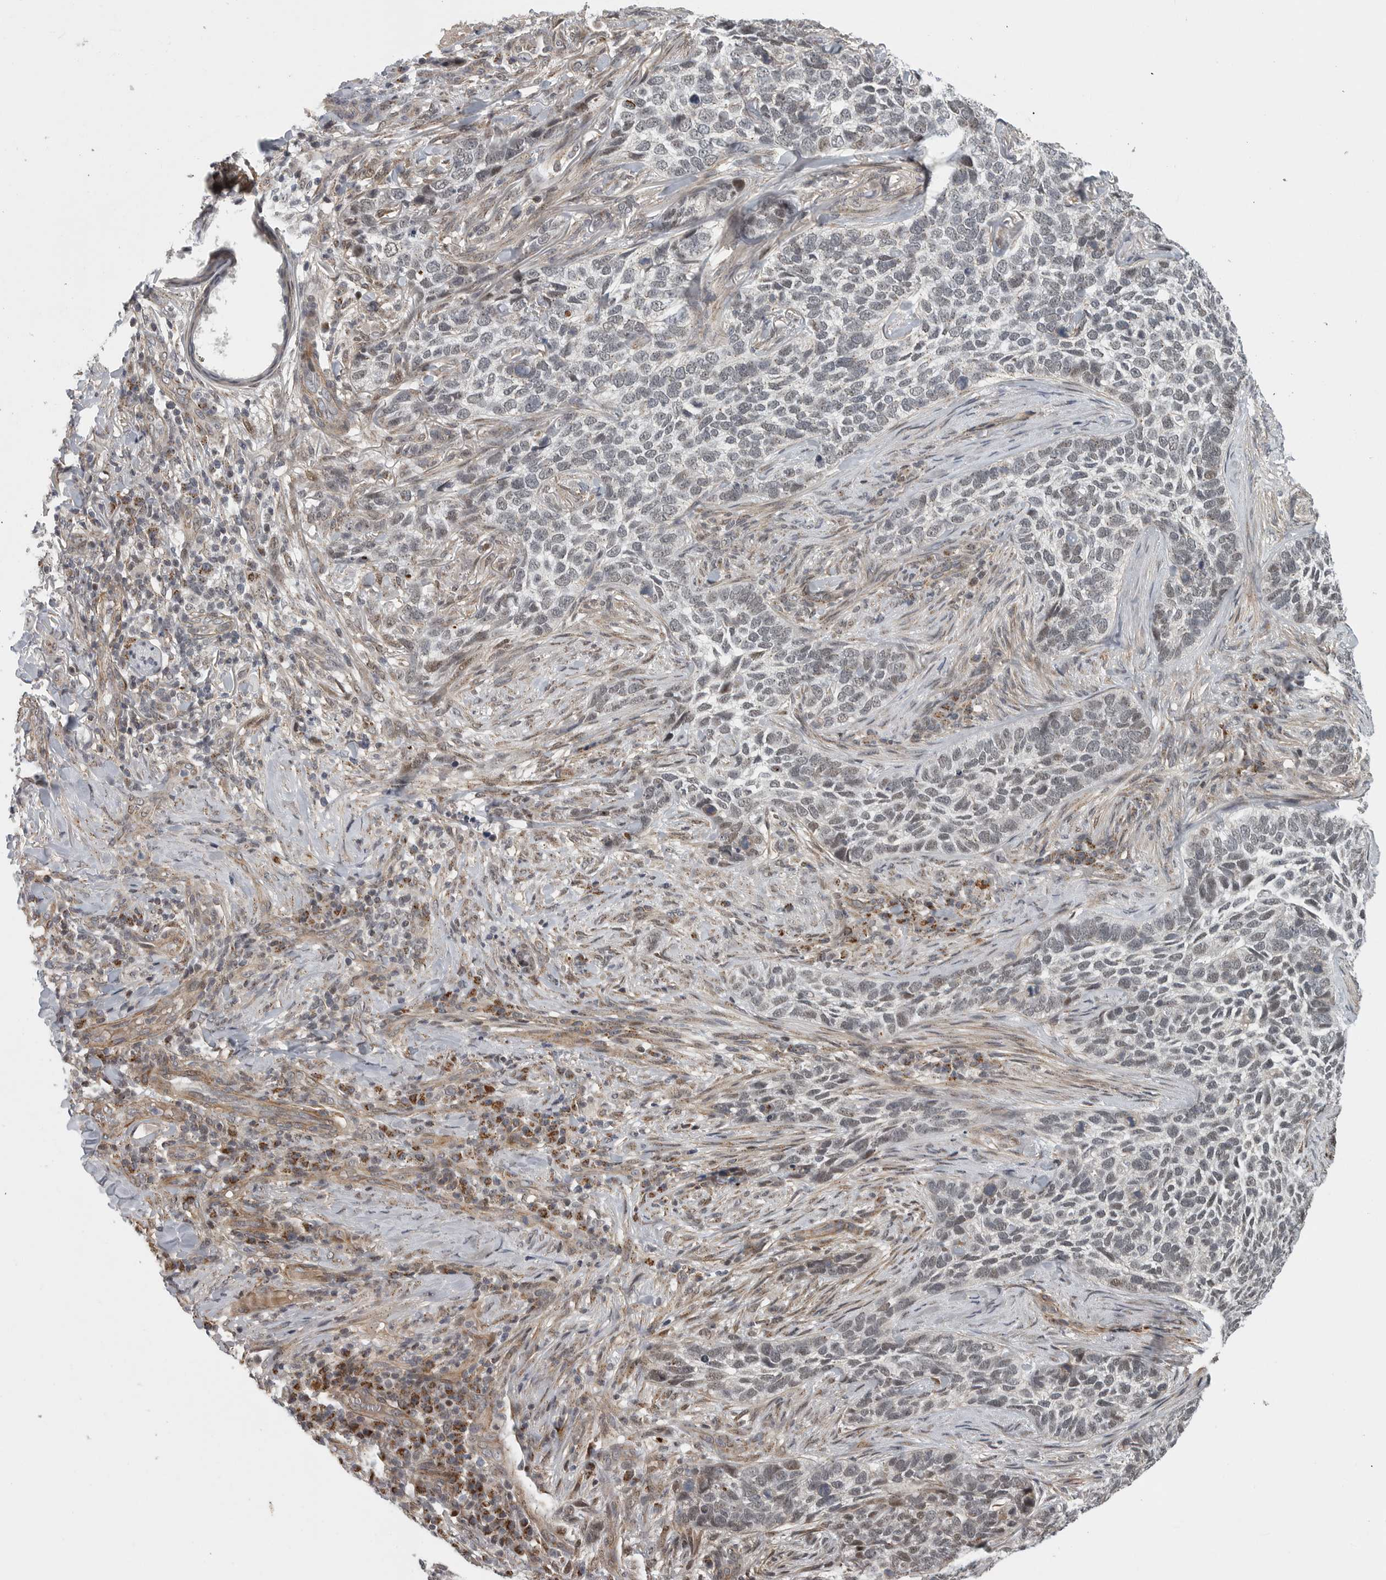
{"staining": {"intensity": "negative", "quantity": "none", "location": "none"}, "tissue": "skin cancer", "cell_type": "Tumor cells", "image_type": "cancer", "snomed": [{"axis": "morphology", "description": "Basal cell carcinoma"}, {"axis": "topography", "description": "Skin"}], "caption": "Tumor cells are negative for brown protein staining in skin basal cell carcinoma.", "gene": "TMPRSS11F", "patient": {"sex": "female", "age": 64}}